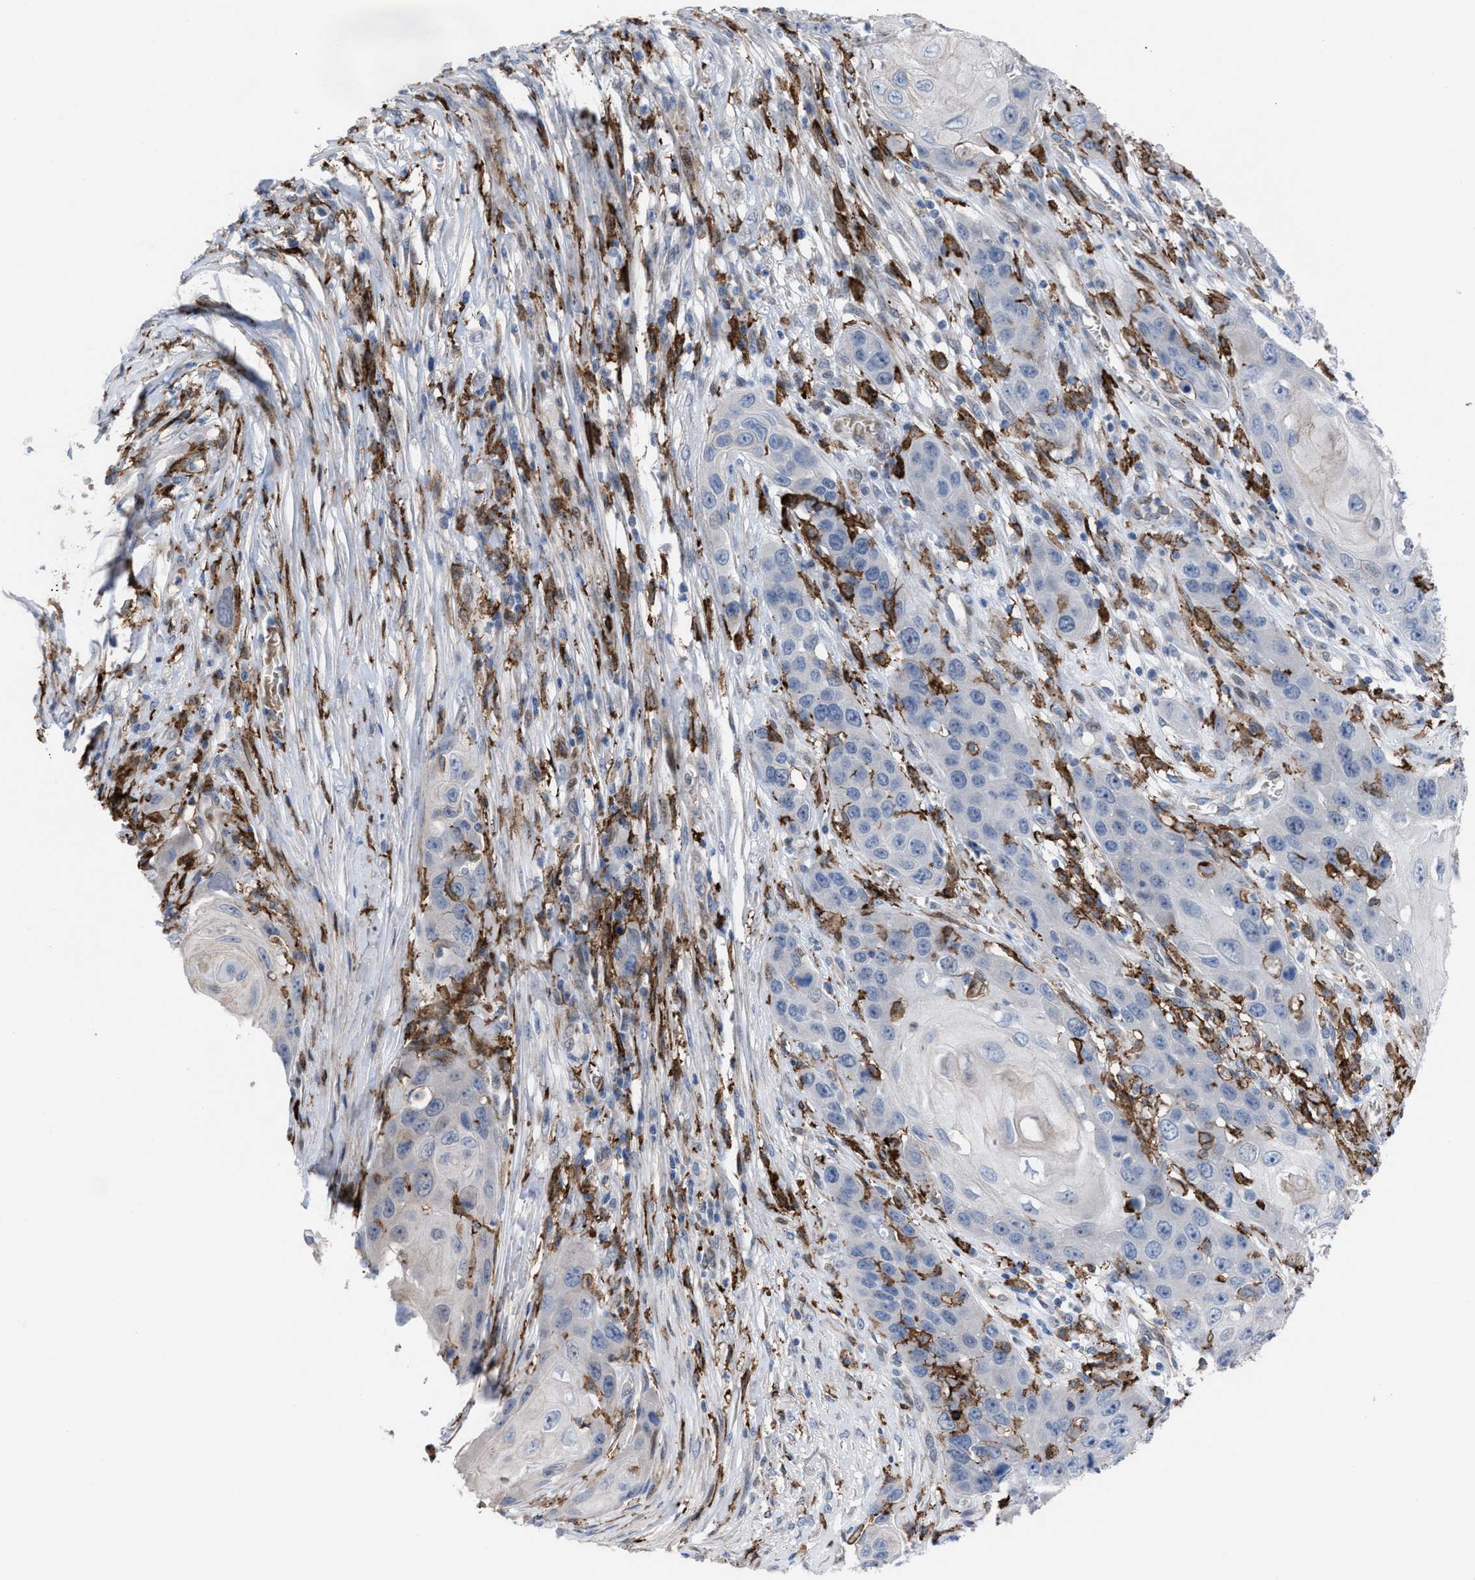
{"staining": {"intensity": "negative", "quantity": "none", "location": "none"}, "tissue": "skin cancer", "cell_type": "Tumor cells", "image_type": "cancer", "snomed": [{"axis": "morphology", "description": "Squamous cell carcinoma, NOS"}, {"axis": "topography", "description": "Skin"}], "caption": "A photomicrograph of squamous cell carcinoma (skin) stained for a protein exhibits no brown staining in tumor cells.", "gene": "SLC47A1", "patient": {"sex": "male", "age": 55}}